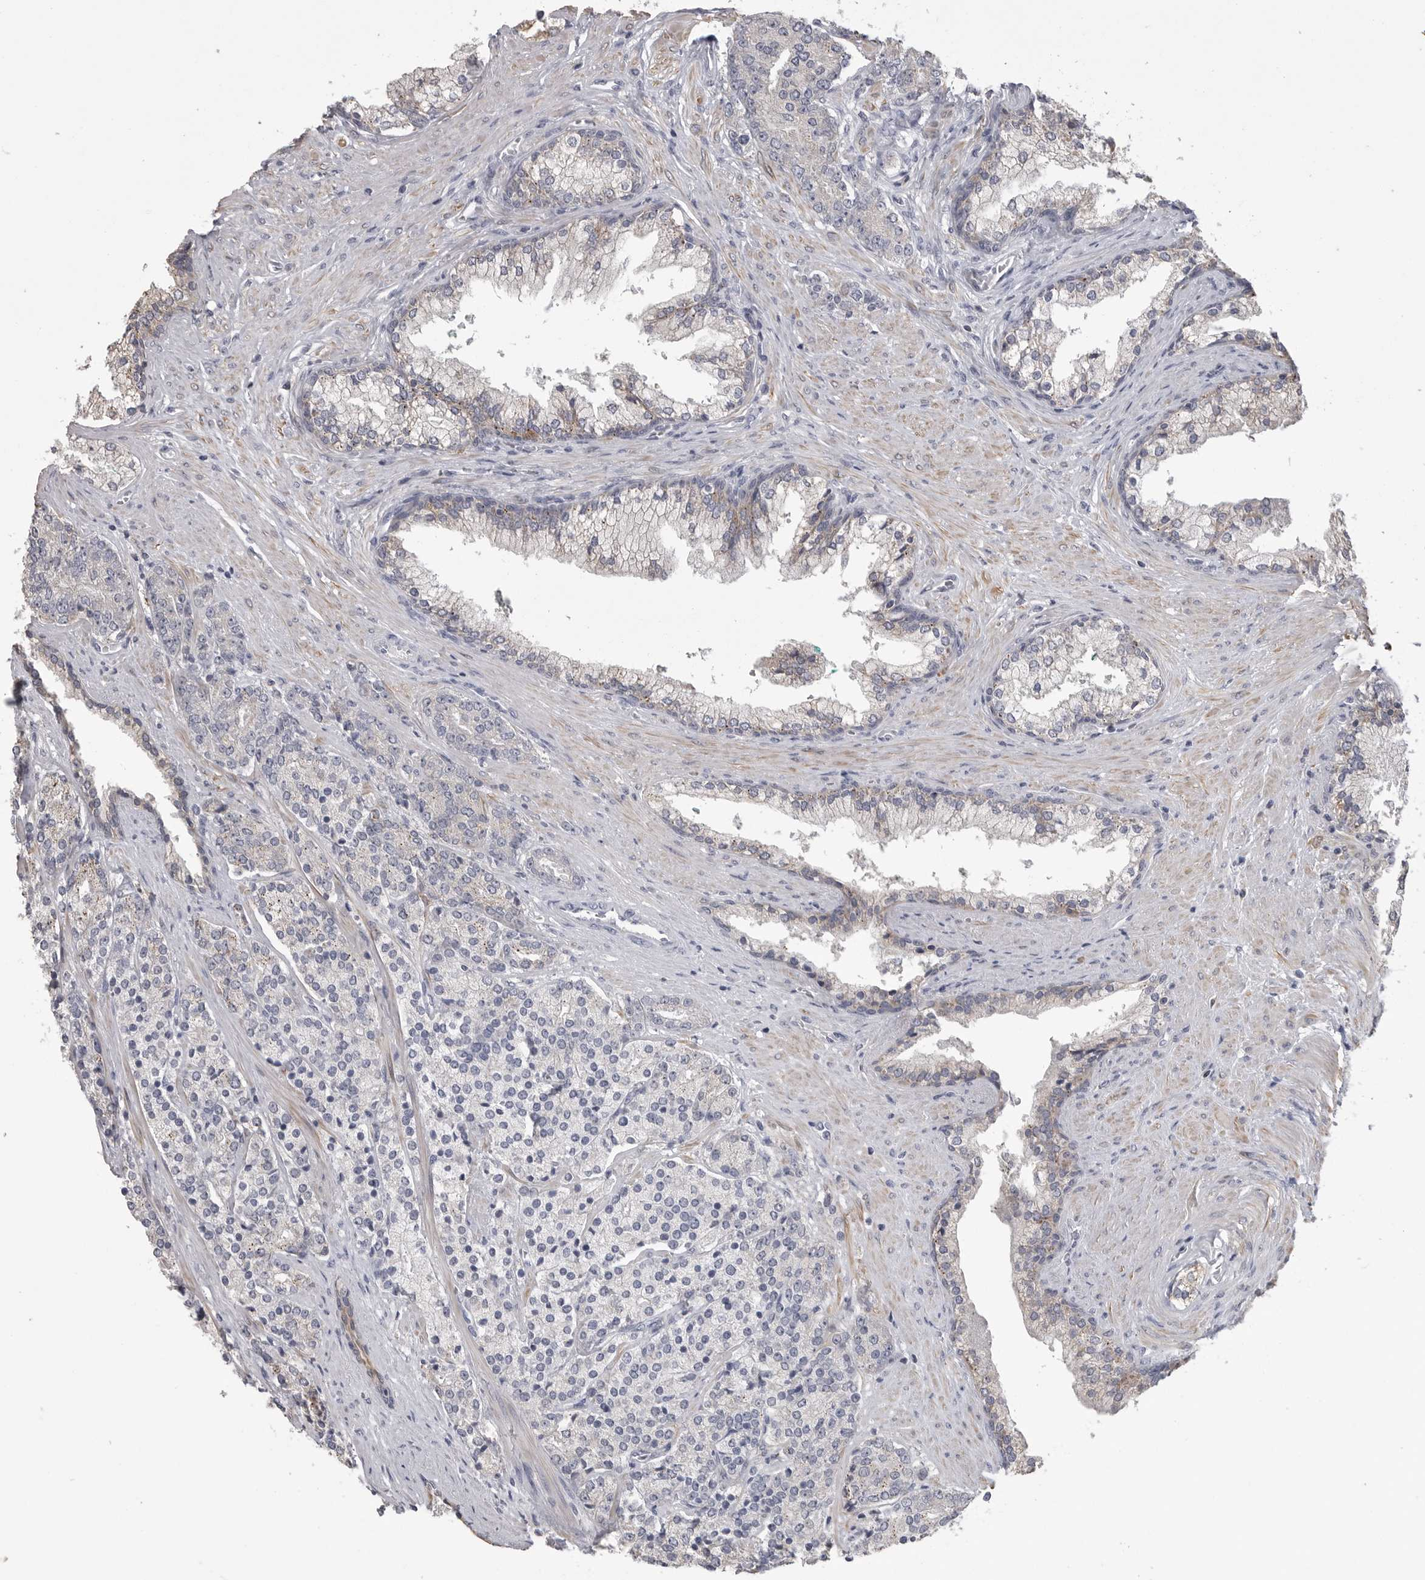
{"staining": {"intensity": "negative", "quantity": "none", "location": "none"}, "tissue": "prostate cancer", "cell_type": "Tumor cells", "image_type": "cancer", "snomed": [{"axis": "morphology", "description": "Adenocarcinoma, High grade"}, {"axis": "topography", "description": "Prostate"}], "caption": "Immunohistochemistry image of neoplastic tissue: human prostate adenocarcinoma (high-grade) stained with DAB (3,3'-diaminobenzidine) demonstrates no significant protein positivity in tumor cells.", "gene": "CMTM6", "patient": {"sex": "male", "age": 71}}